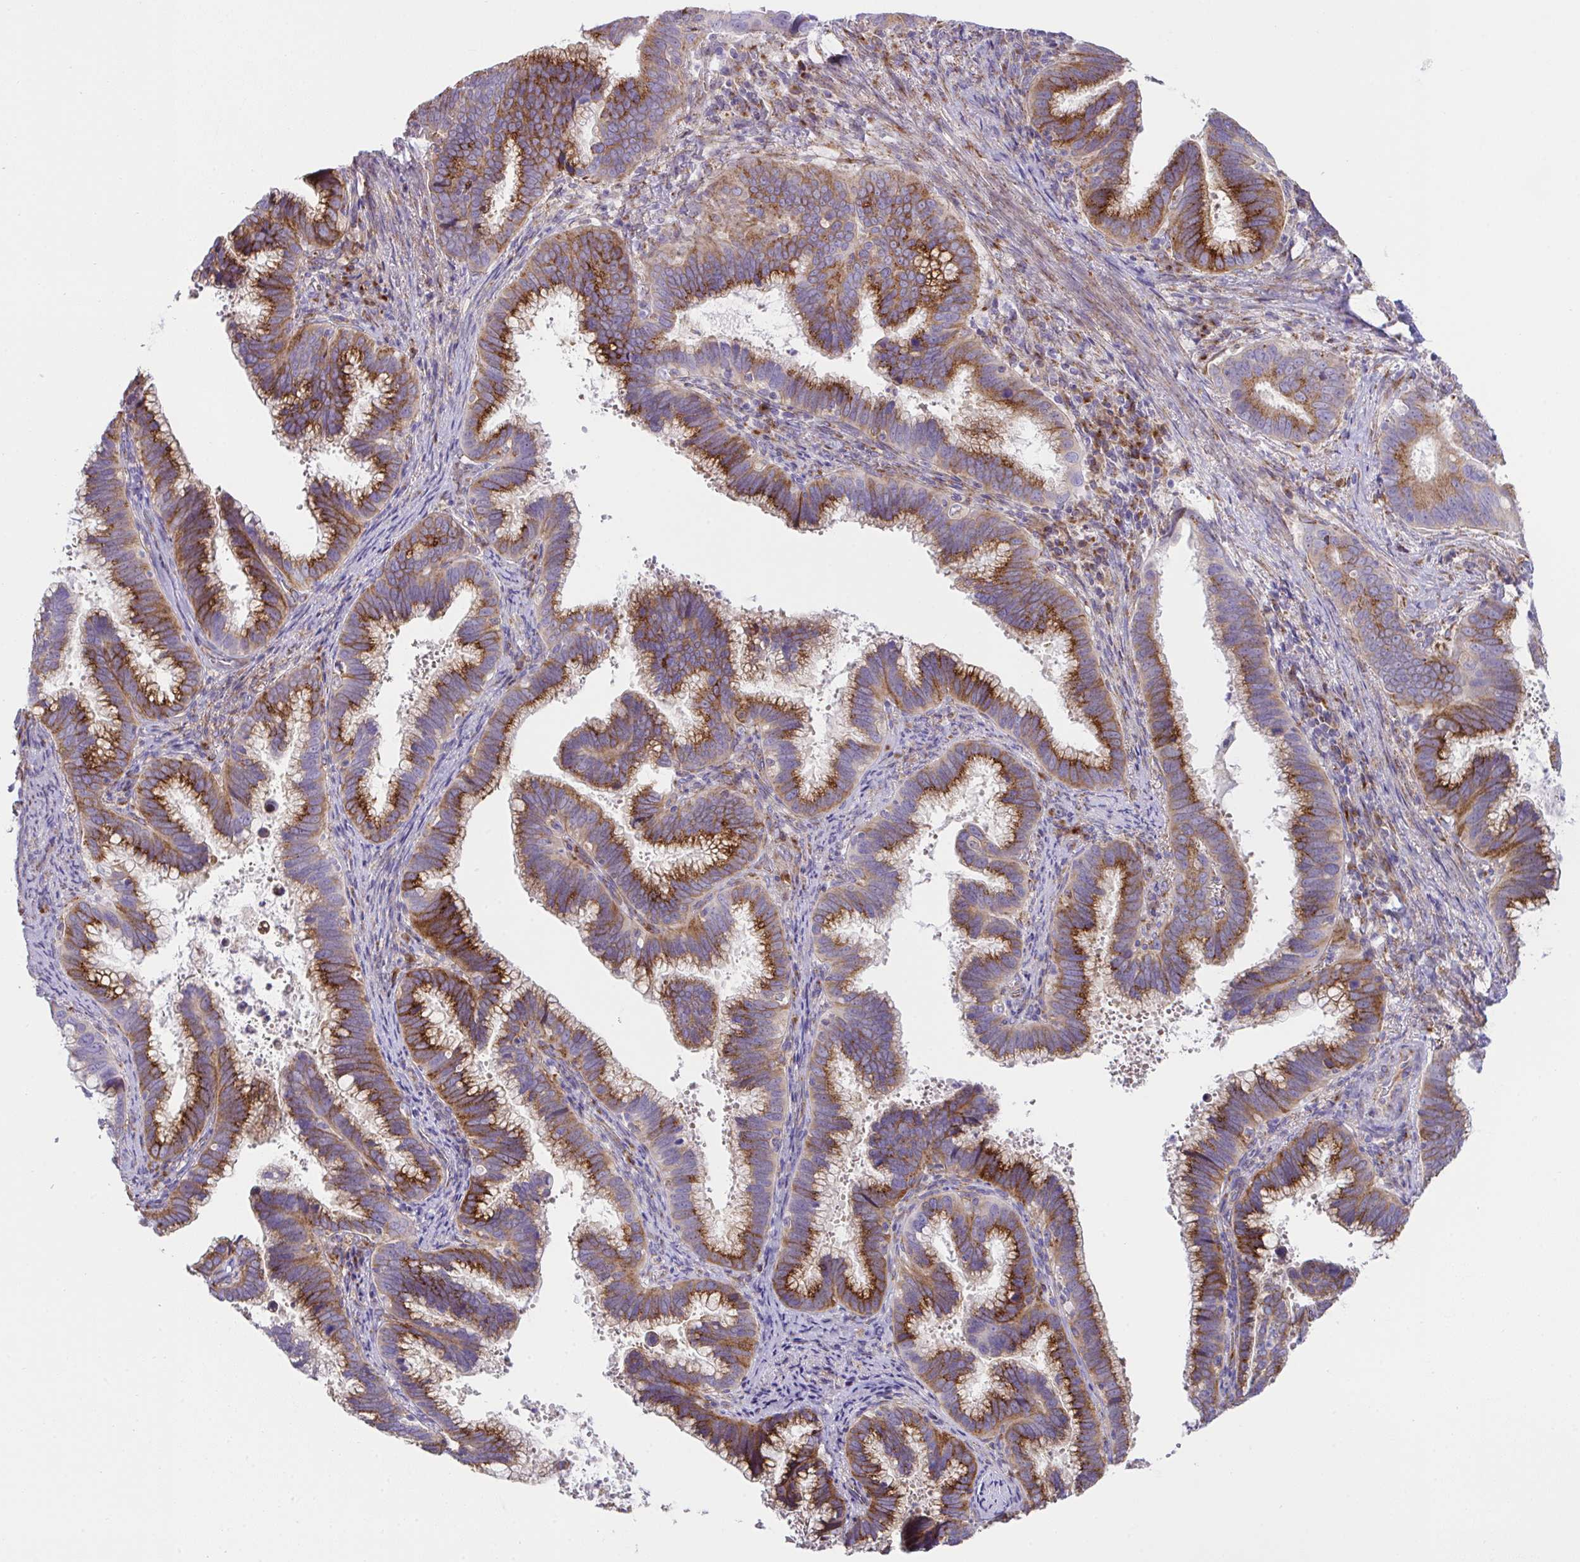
{"staining": {"intensity": "strong", "quantity": "25%-75%", "location": "cytoplasmic/membranous"}, "tissue": "cervical cancer", "cell_type": "Tumor cells", "image_type": "cancer", "snomed": [{"axis": "morphology", "description": "Adenocarcinoma, NOS"}, {"axis": "topography", "description": "Cervix"}], "caption": "Tumor cells exhibit strong cytoplasmic/membranous positivity in approximately 25%-75% of cells in cervical cancer.", "gene": "MIA3", "patient": {"sex": "female", "age": 56}}